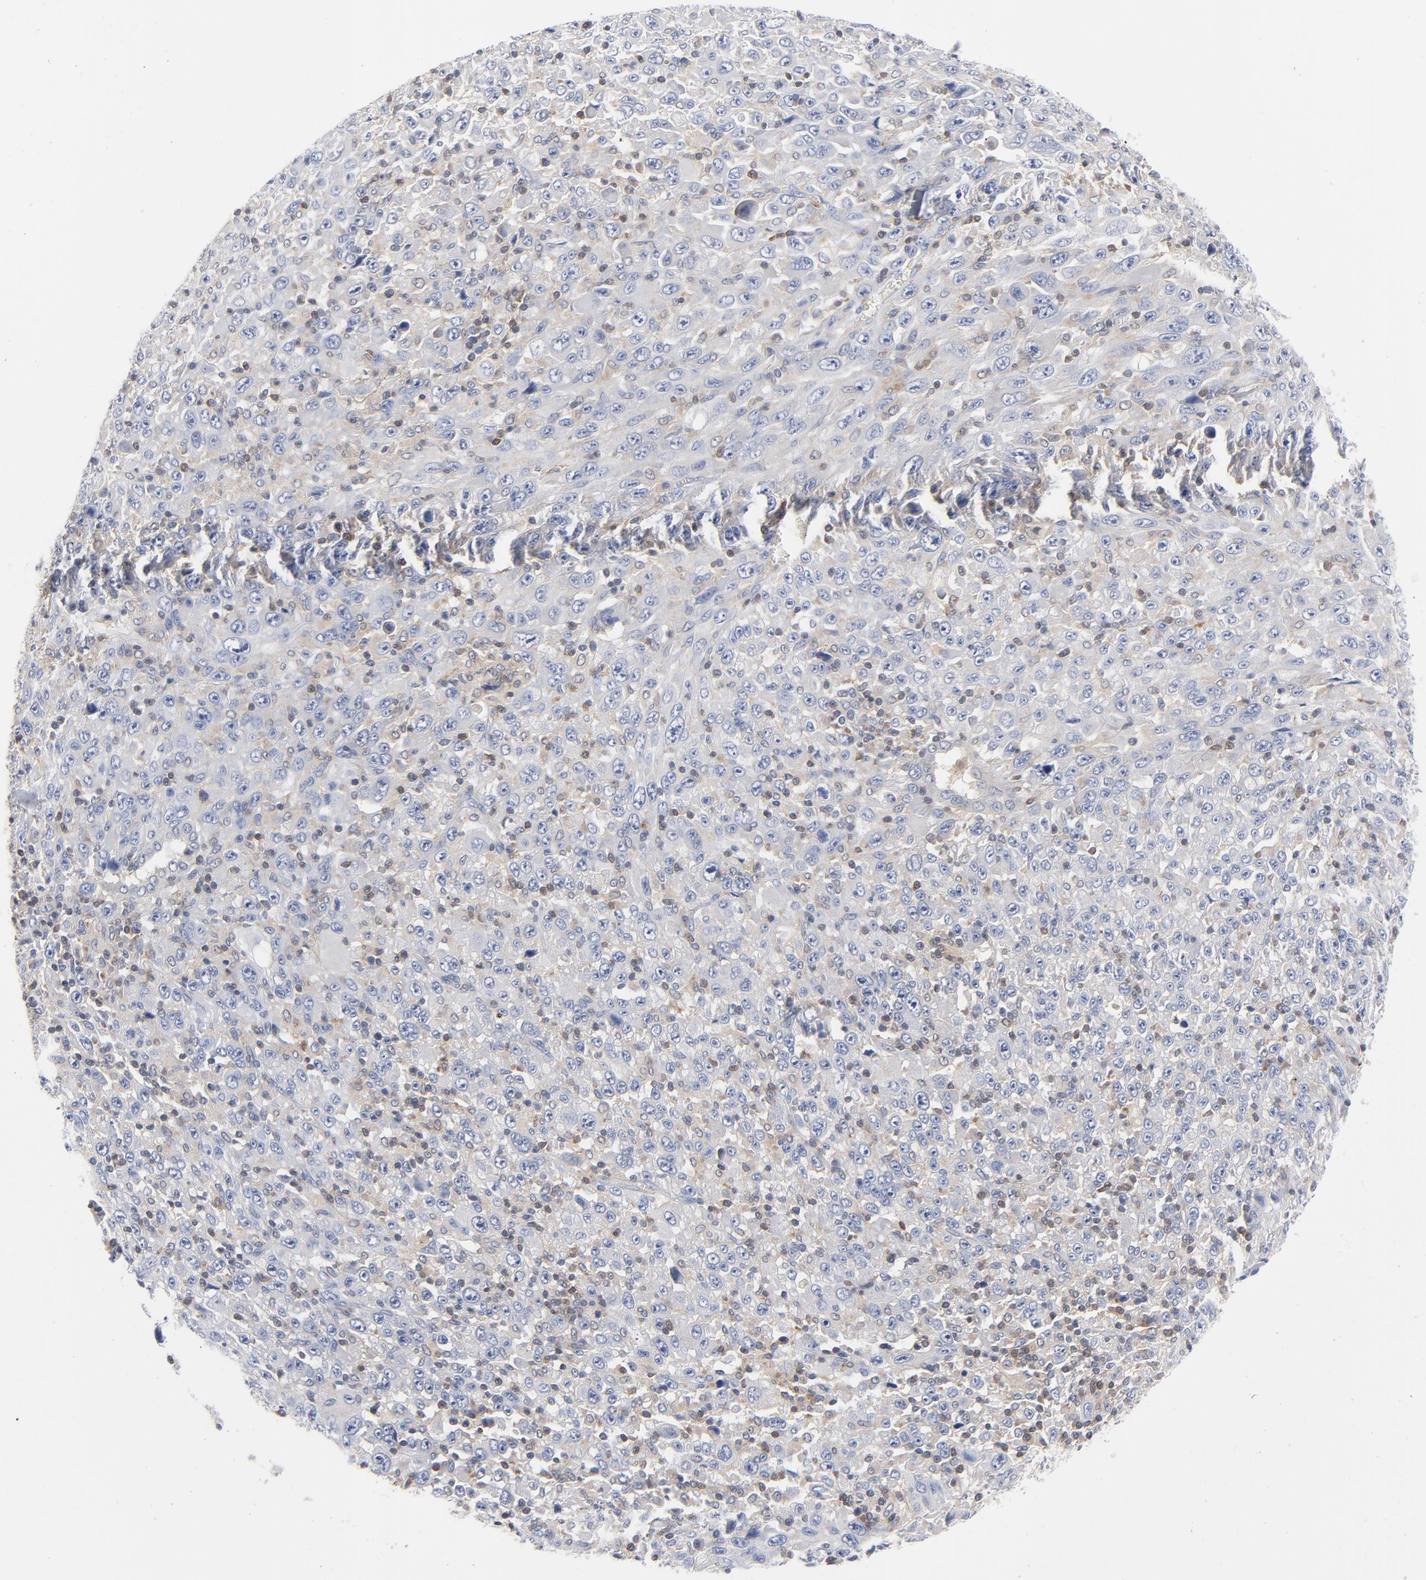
{"staining": {"intensity": "negative", "quantity": "none", "location": "none"}, "tissue": "melanoma", "cell_type": "Tumor cells", "image_type": "cancer", "snomed": [{"axis": "morphology", "description": "Malignant melanoma, Metastatic site"}, {"axis": "topography", "description": "Skin"}], "caption": "There is no significant positivity in tumor cells of malignant melanoma (metastatic site). (Stains: DAB immunohistochemistry (IHC) with hematoxylin counter stain, Microscopy: brightfield microscopy at high magnification).", "gene": "CAB39L", "patient": {"sex": "female", "age": 56}}